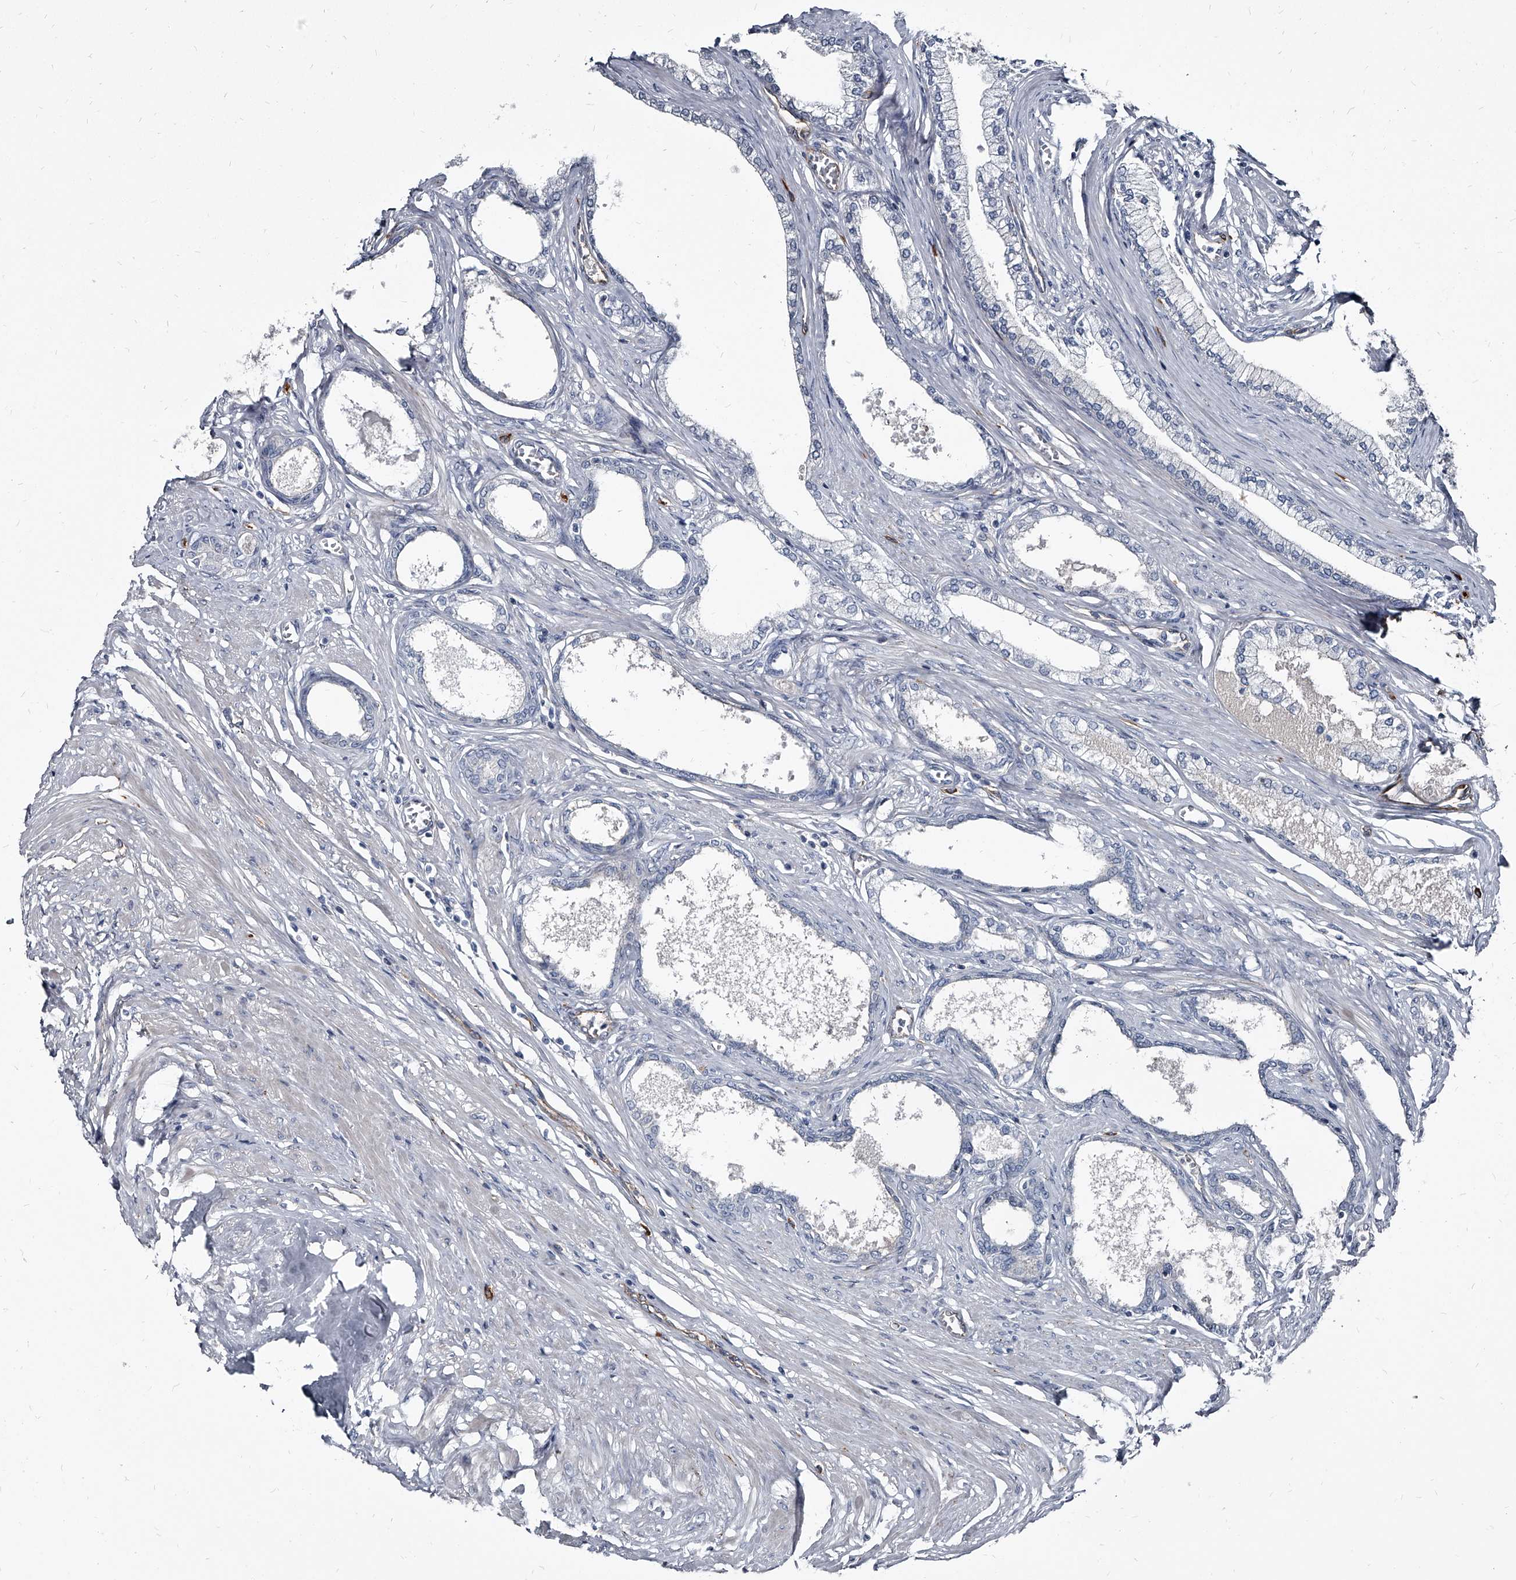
{"staining": {"intensity": "negative", "quantity": "none", "location": "none"}, "tissue": "prostate", "cell_type": "Glandular cells", "image_type": "normal", "snomed": [{"axis": "morphology", "description": "Normal tissue, NOS"}, {"axis": "morphology", "description": "Urothelial carcinoma, Low grade"}, {"axis": "topography", "description": "Urinary bladder"}, {"axis": "topography", "description": "Prostate"}], "caption": "Immunohistochemical staining of benign prostate demonstrates no significant positivity in glandular cells. (Stains: DAB immunohistochemistry (IHC) with hematoxylin counter stain, Microscopy: brightfield microscopy at high magnification).", "gene": "PGLYRP3", "patient": {"sex": "male", "age": 60}}